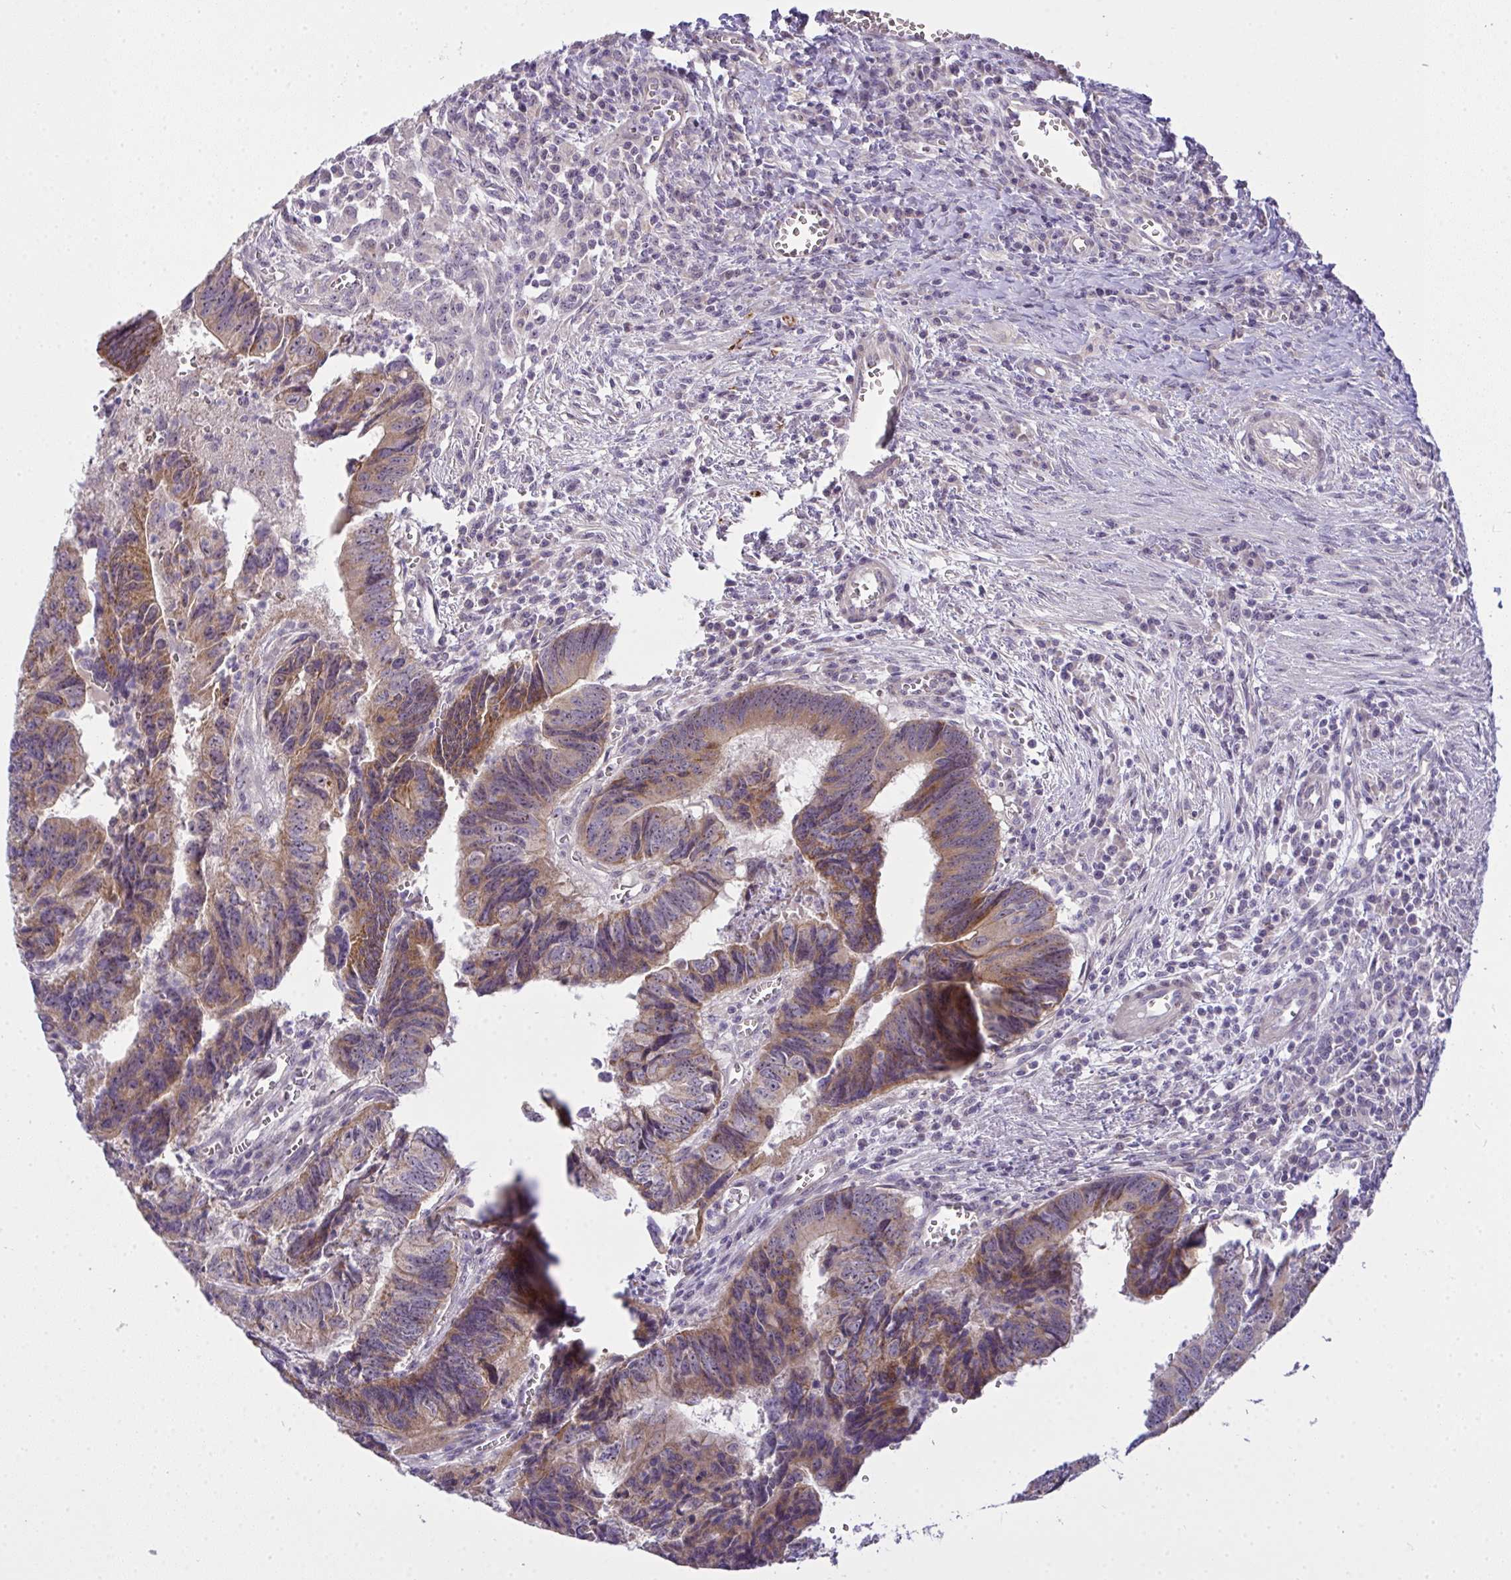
{"staining": {"intensity": "moderate", "quantity": "25%-75%", "location": "cytoplasmic/membranous"}, "tissue": "colorectal cancer", "cell_type": "Tumor cells", "image_type": "cancer", "snomed": [{"axis": "morphology", "description": "Adenocarcinoma, NOS"}, {"axis": "topography", "description": "Colon"}], "caption": "Immunohistochemistry photomicrograph of human colorectal cancer stained for a protein (brown), which shows medium levels of moderate cytoplasmic/membranous staining in approximately 25%-75% of tumor cells.", "gene": "NT5C1A", "patient": {"sex": "male", "age": 86}}